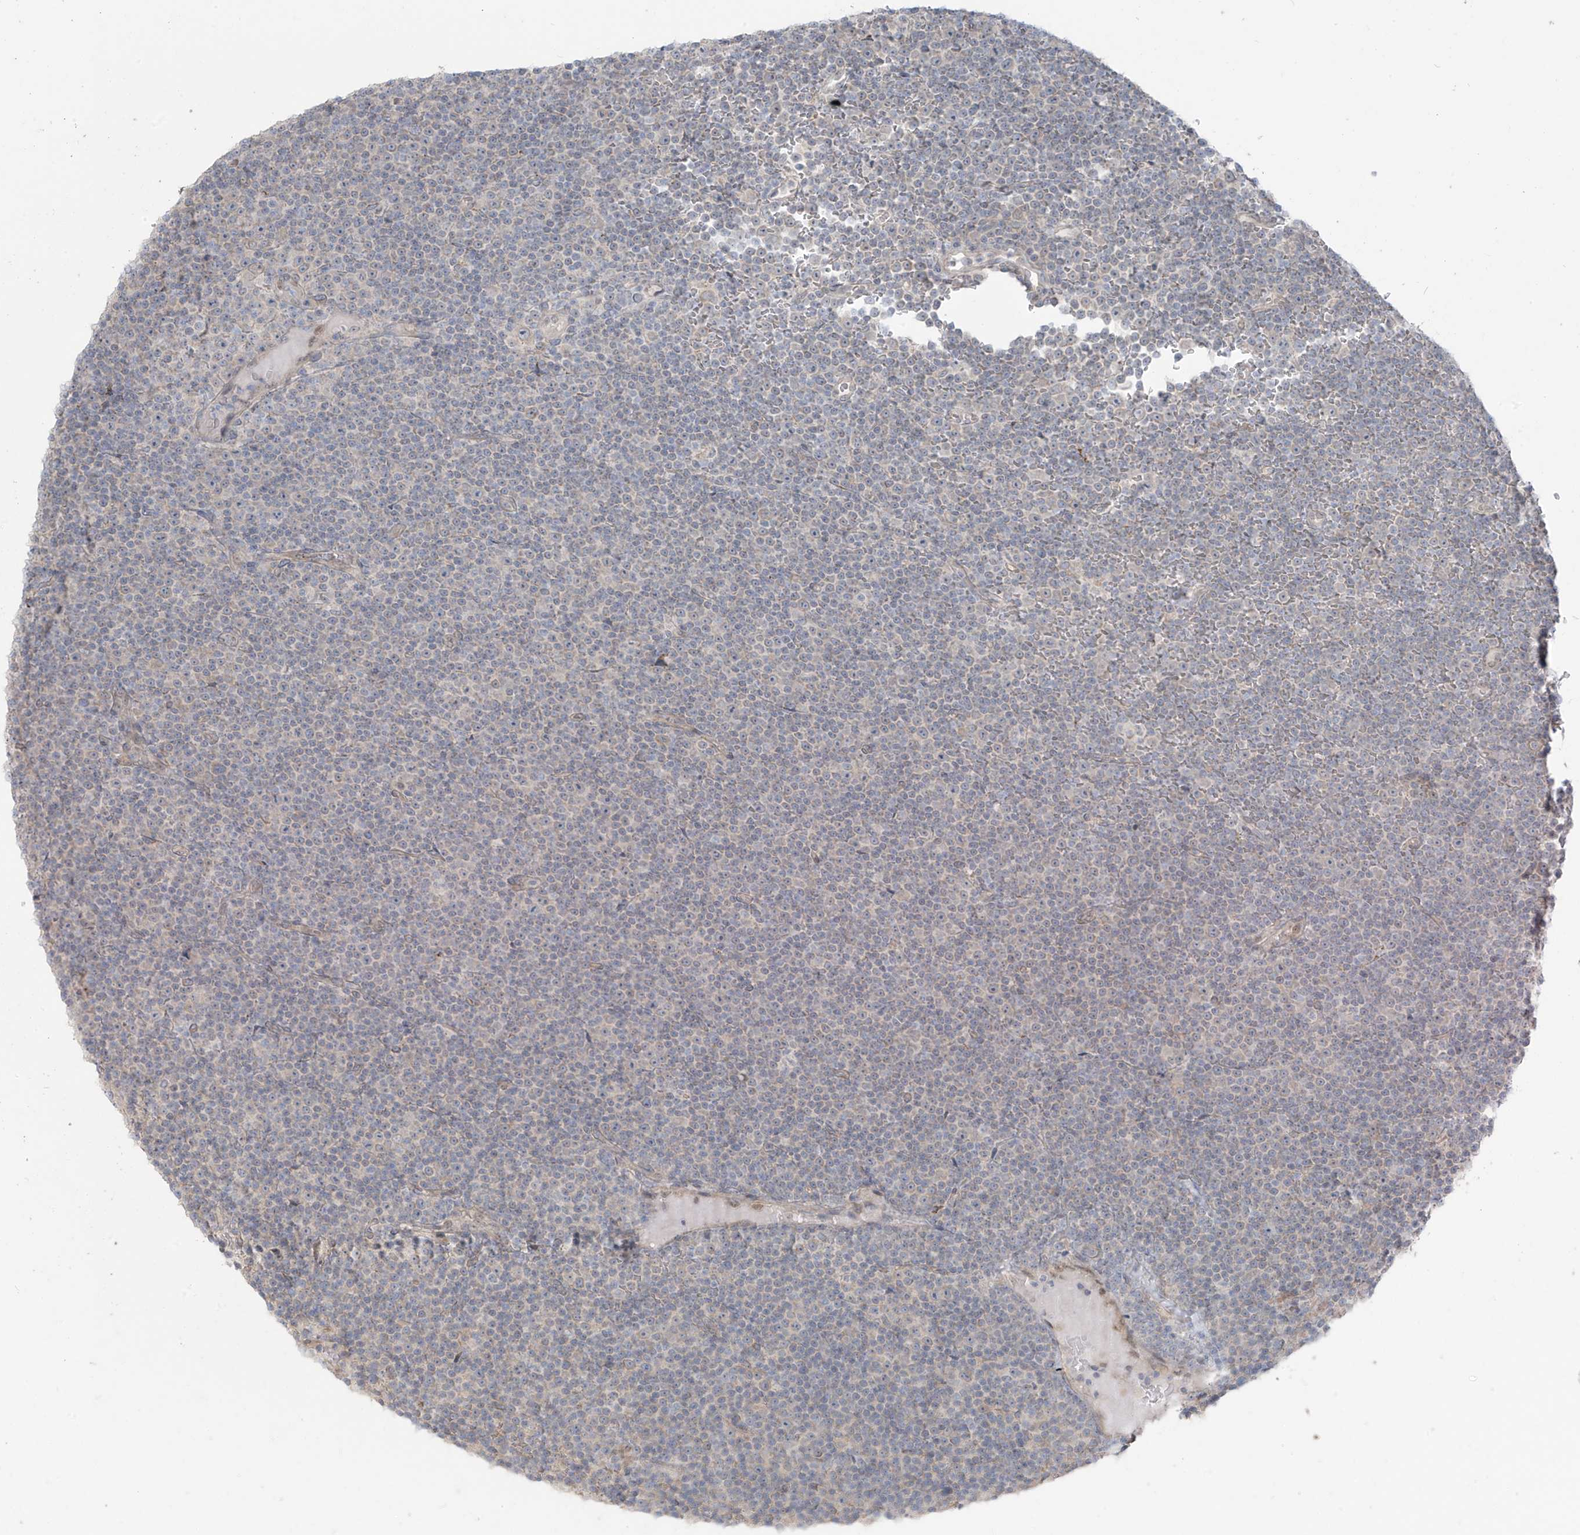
{"staining": {"intensity": "negative", "quantity": "none", "location": "none"}, "tissue": "lymphoma", "cell_type": "Tumor cells", "image_type": "cancer", "snomed": [{"axis": "morphology", "description": "Malignant lymphoma, non-Hodgkin's type, Low grade"}, {"axis": "topography", "description": "Lymph node"}], "caption": "Tumor cells show no significant positivity in lymphoma.", "gene": "MAGIX", "patient": {"sex": "female", "age": 67}}